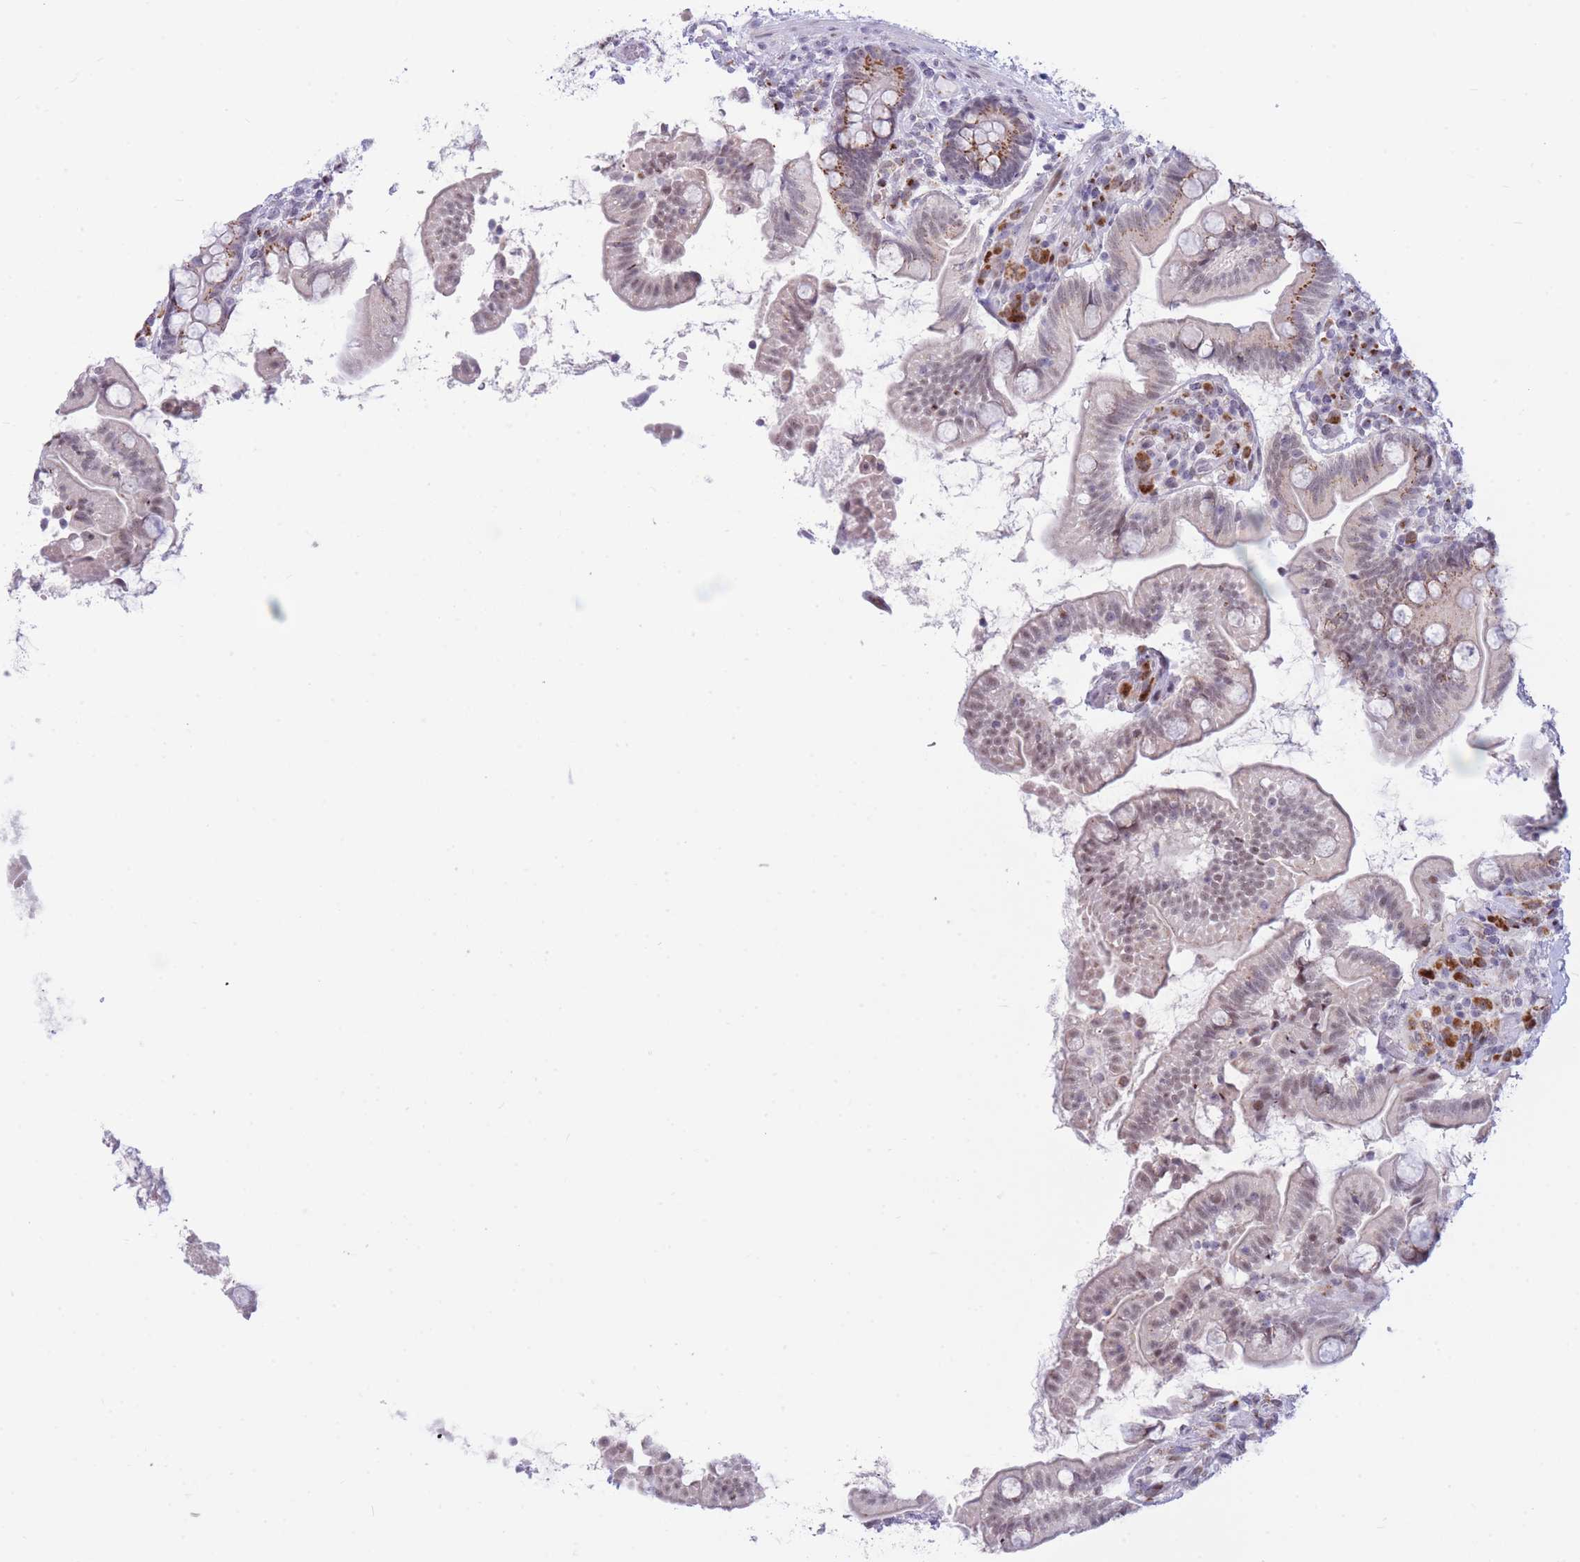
{"staining": {"intensity": "moderate", "quantity": "25%-75%", "location": "cytoplasmic/membranous"}, "tissue": "small intestine", "cell_type": "Glandular cells", "image_type": "normal", "snomed": [{"axis": "morphology", "description": "Normal tissue, NOS"}, {"axis": "topography", "description": "Small intestine"}], "caption": "High-magnification brightfield microscopy of normal small intestine stained with DAB (brown) and counterstained with hematoxylin (blue). glandular cells exhibit moderate cytoplasmic/membranous staining is seen in approximately25%-75% of cells. (DAB IHC with brightfield microscopy, high magnification).", "gene": "INO80C", "patient": {"sex": "female", "age": 64}}